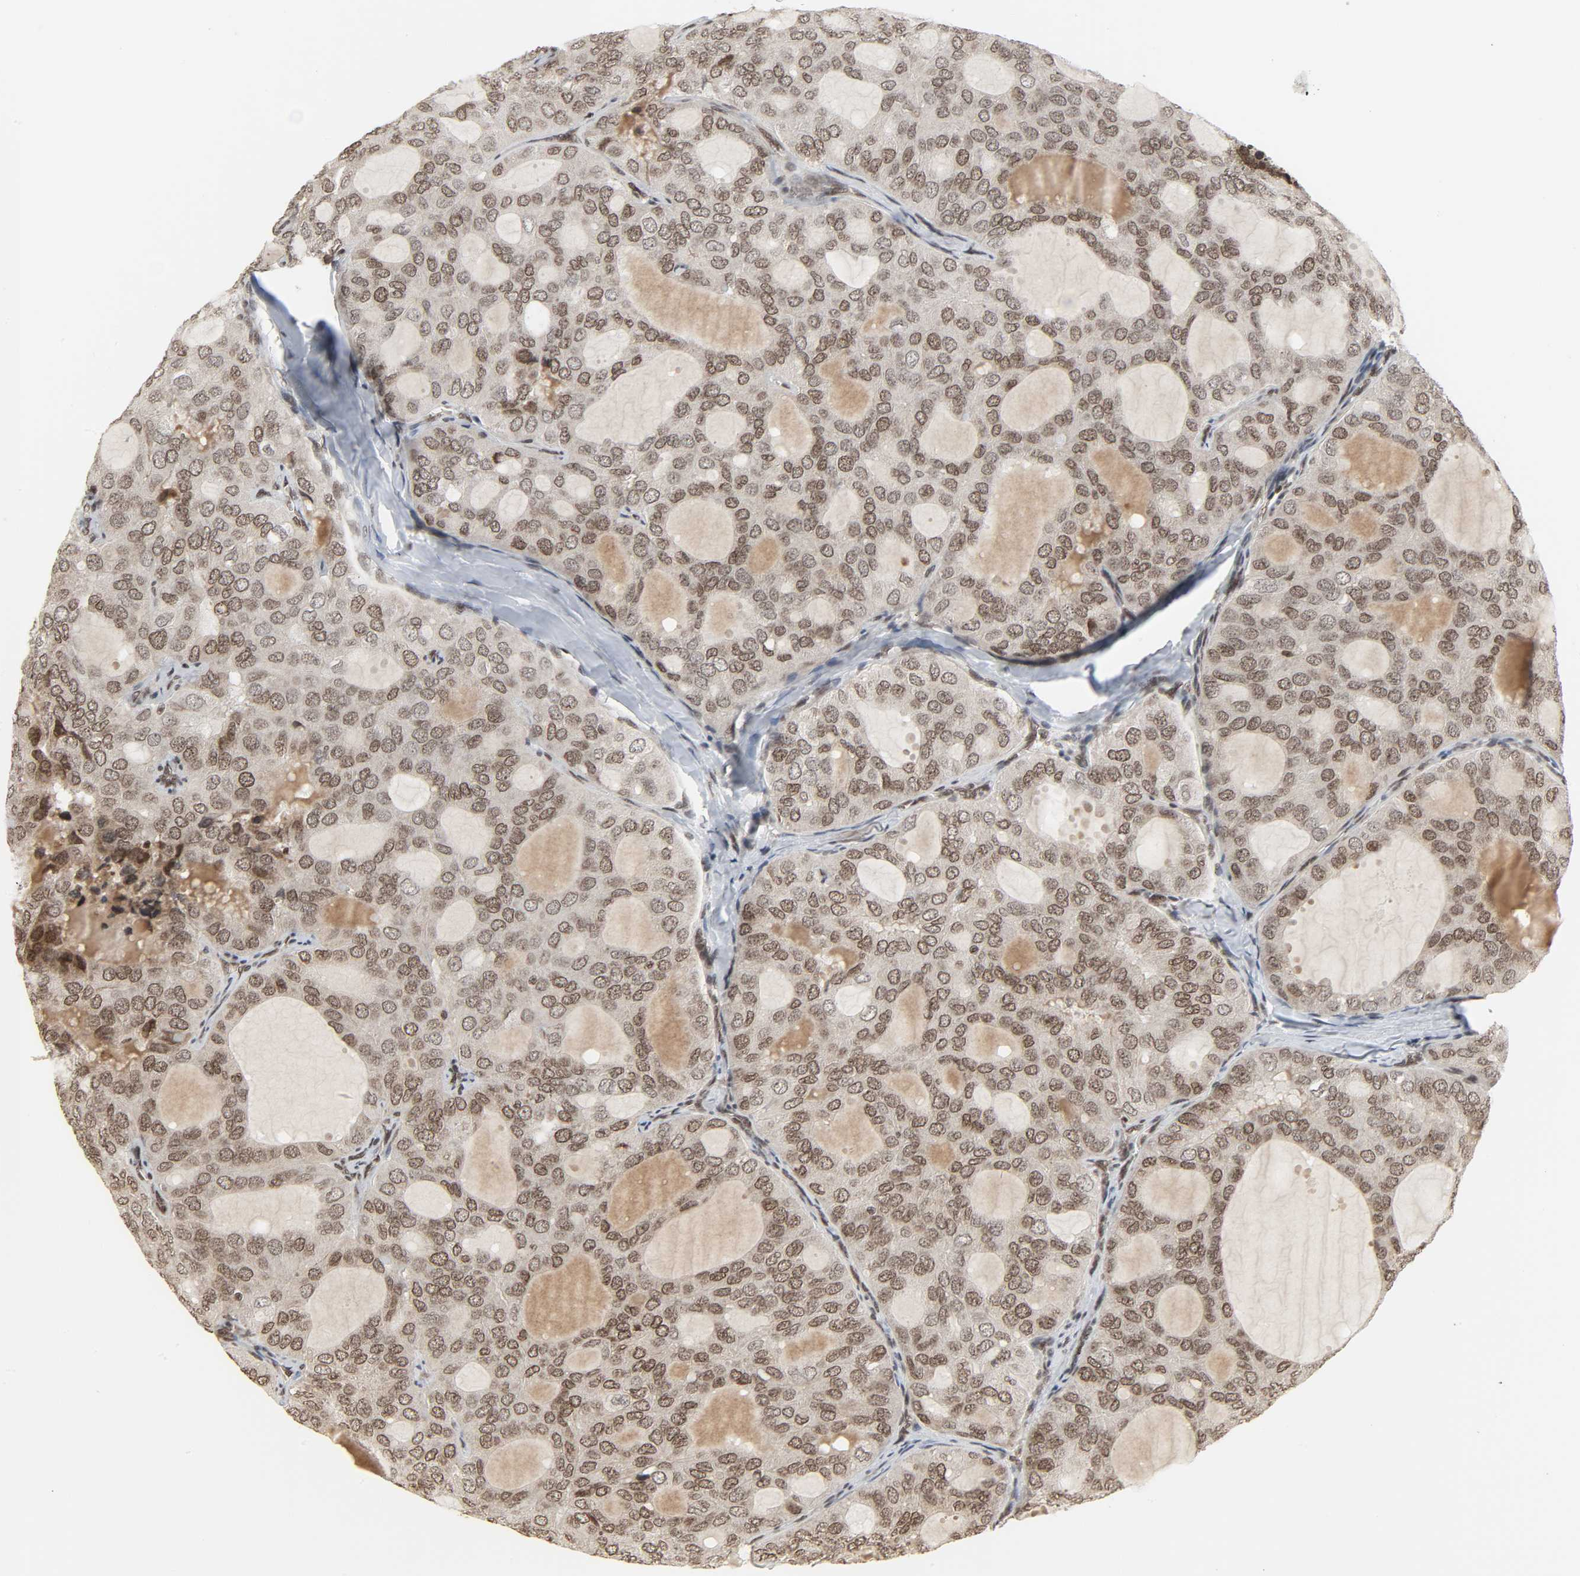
{"staining": {"intensity": "weak", "quantity": "25%-75%", "location": "nuclear"}, "tissue": "thyroid cancer", "cell_type": "Tumor cells", "image_type": "cancer", "snomed": [{"axis": "morphology", "description": "Follicular adenoma carcinoma, NOS"}, {"axis": "topography", "description": "Thyroid gland"}], "caption": "A photomicrograph of human thyroid cancer stained for a protein exhibits weak nuclear brown staining in tumor cells.", "gene": "XRCC1", "patient": {"sex": "male", "age": 75}}